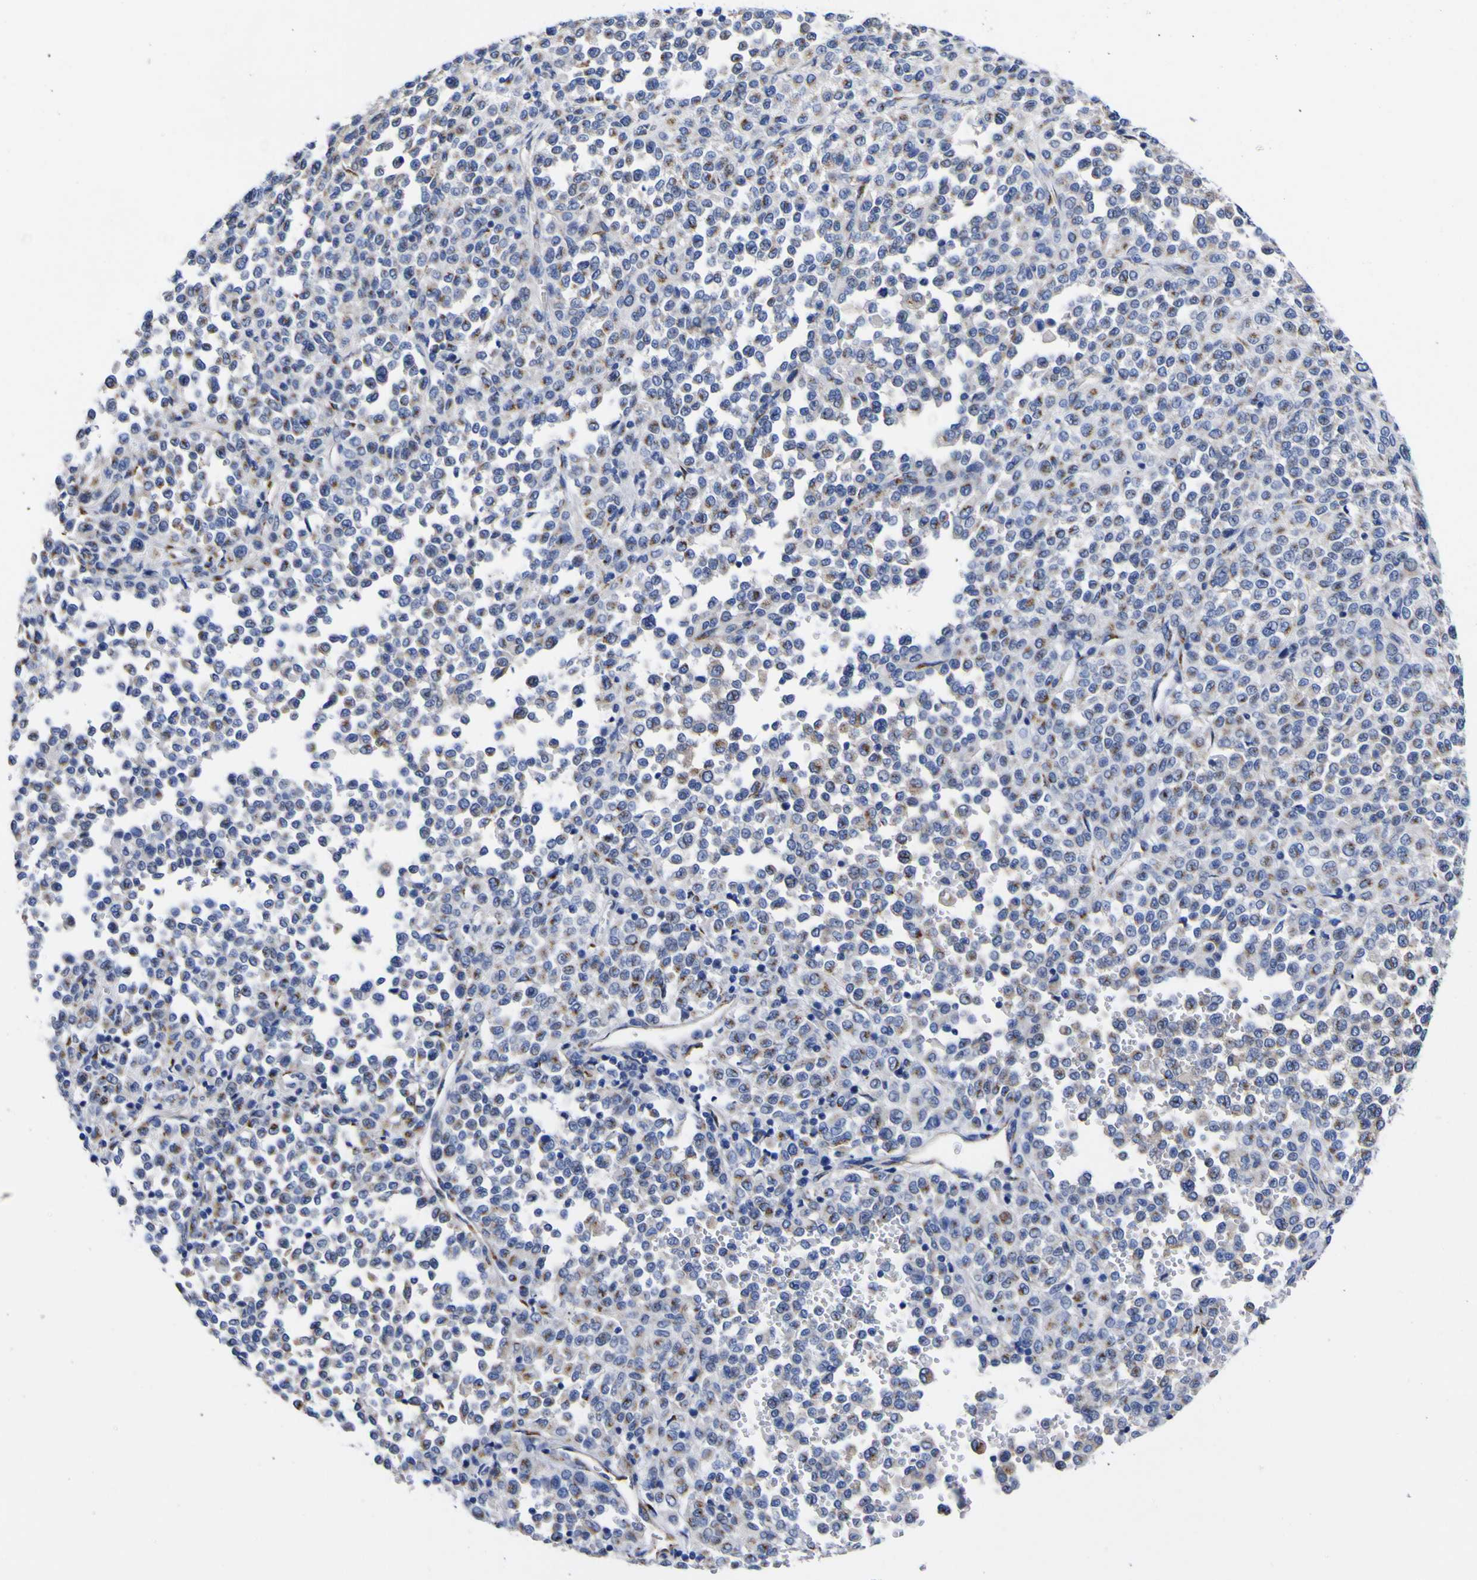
{"staining": {"intensity": "weak", "quantity": "25%-75%", "location": "cytoplasmic/membranous"}, "tissue": "melanoma", "cell_type": "Tumor cells", "image_type": "cancer", "snomed": [{"axis": "morphology", "description": "Malignant melanoma, Metastatic site"}, {"axis": "topography", "description": "Pancreas"}], "caption": "DAB immunohistochemical staining of melanoma shows weak cytoplasmic/membranous protein expression in about 25%-75% of tumor cells.", "gene": "GOLM1", "patient": {"sex": "female", "age": 30}}